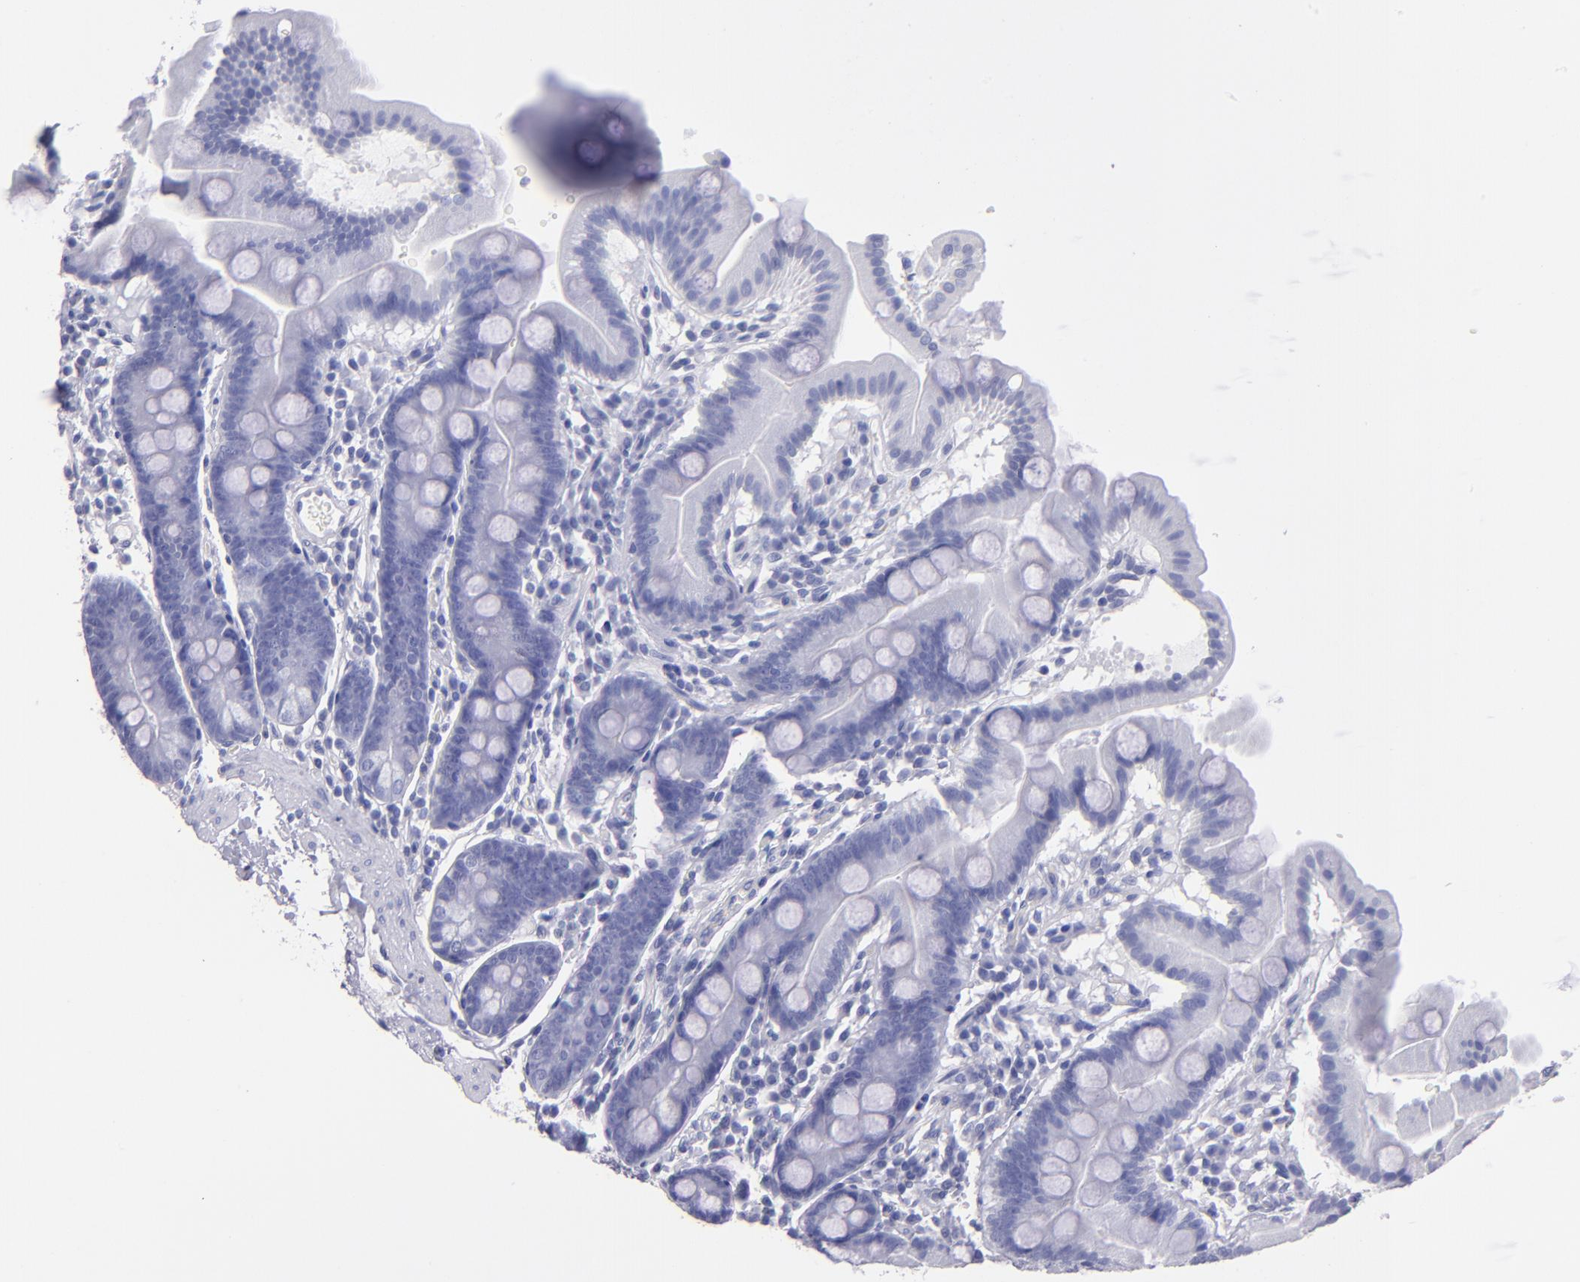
{"staining": {"intensity": "negative", "quantity": "none", "location": "none"}, "tissue": "duodenum", "cell_type": "Glandular cells", "image_type": "normal", "snomed": [{"axis": "morphology", "description": "Normal tissue, NOS"}, {"axis": "topography", "description": "Duodenum"}], "caption": "Glandular cells show no significant expression in benign duodenum. Nuclei are stained in blue.", "gene": "TG", "patient": {"sex": "male", "age": 50}}